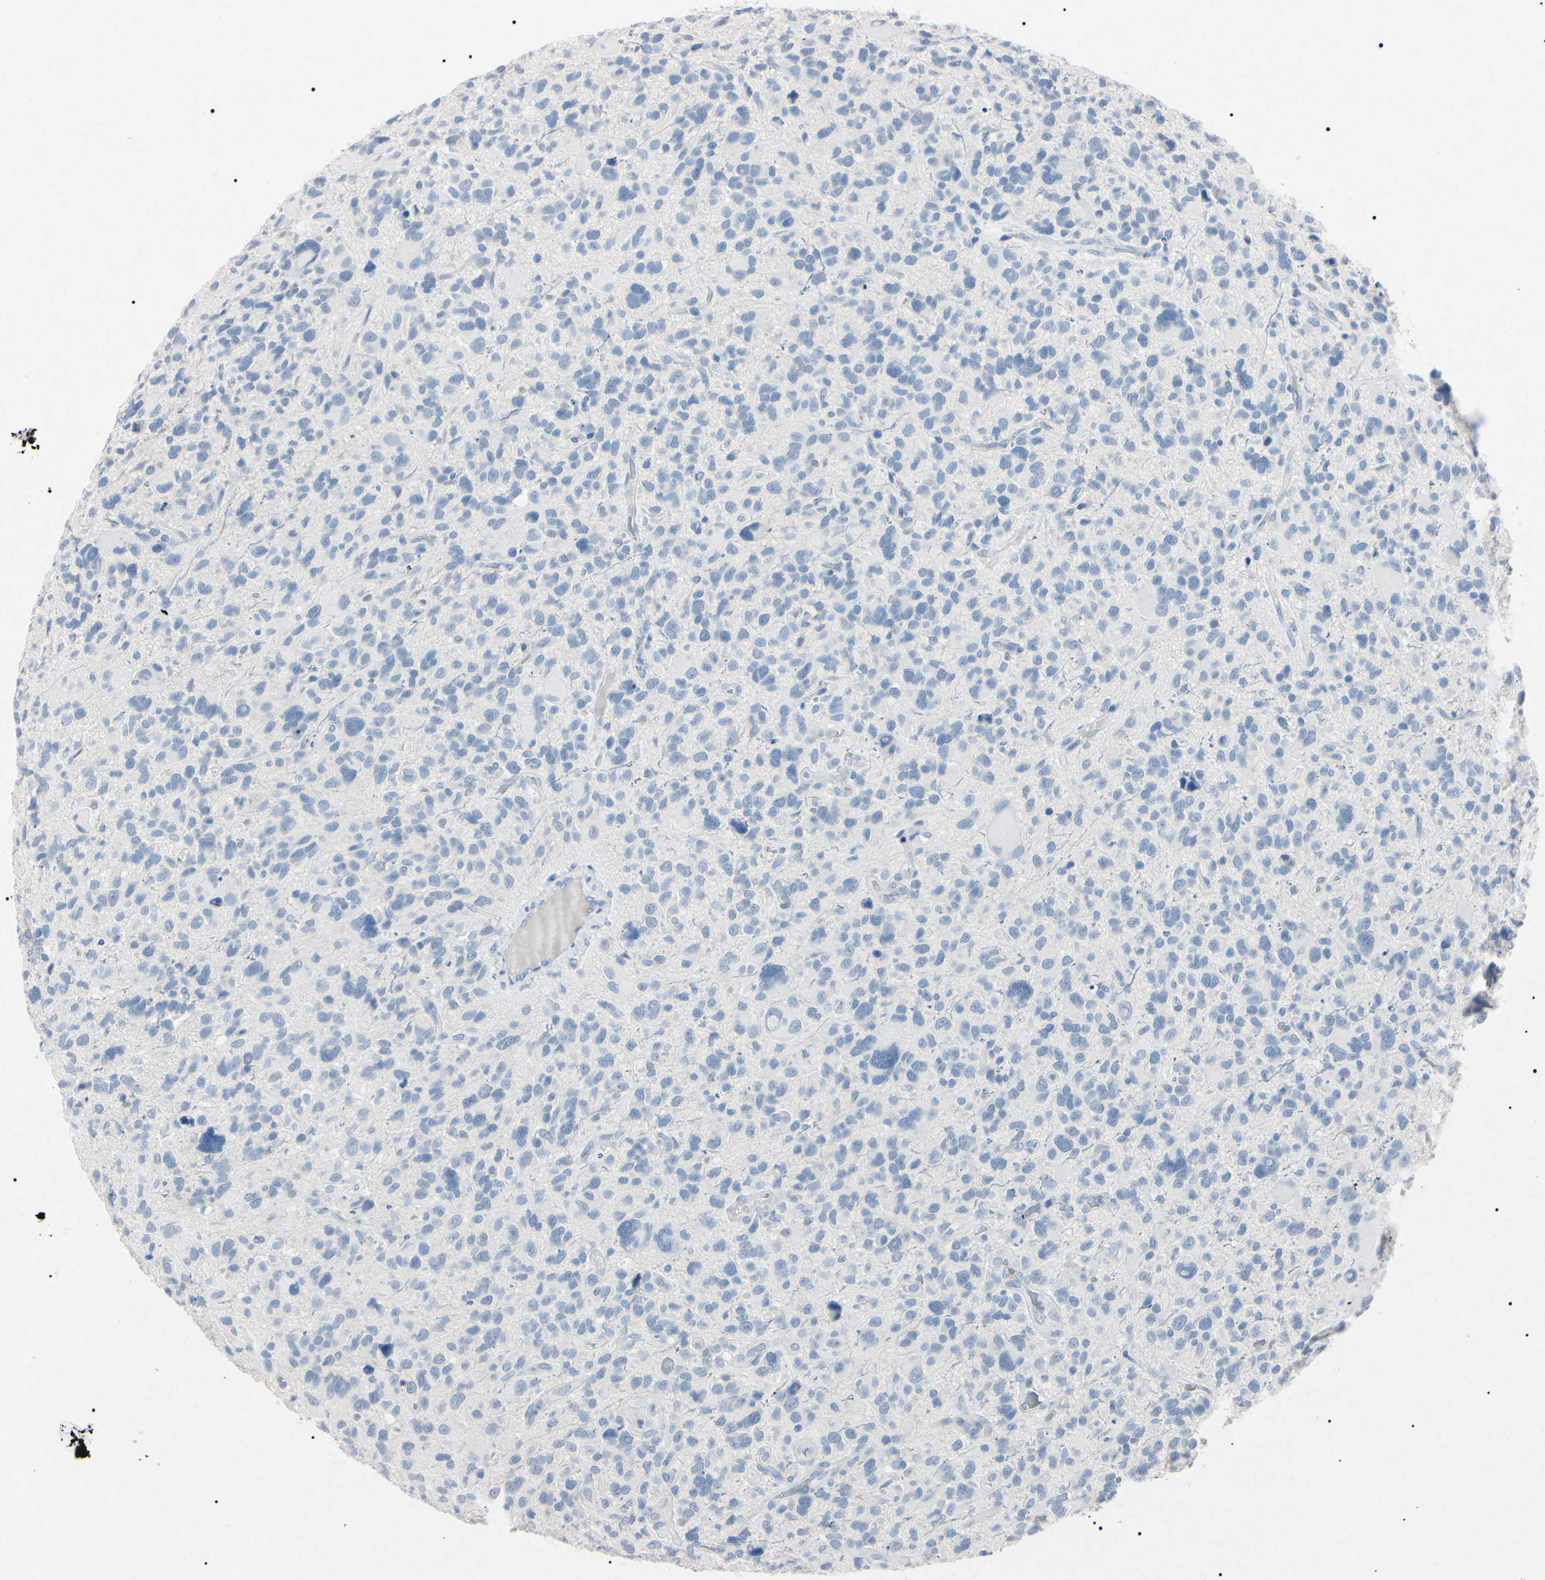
{"staining": {"intensity": "negative", "quantity": "none", "location": "none"}, "tissue": "glioma", "cell_type": "Tumor cells", "image_type": "cancer", "snomed": [{"axis": "morphology", "description": "Glioma, malignant, High grade"}, {"axis": "topography", "description": "Brain"}], "caption": "Malignant glioma (high-grade) was stained to show a protein in brown. There is no significant positivity in tumor cells. (IHC, brightfield microscopy, high magnification).", "gene": "ELN", "patient": {"sex": "male", "age": 48}}